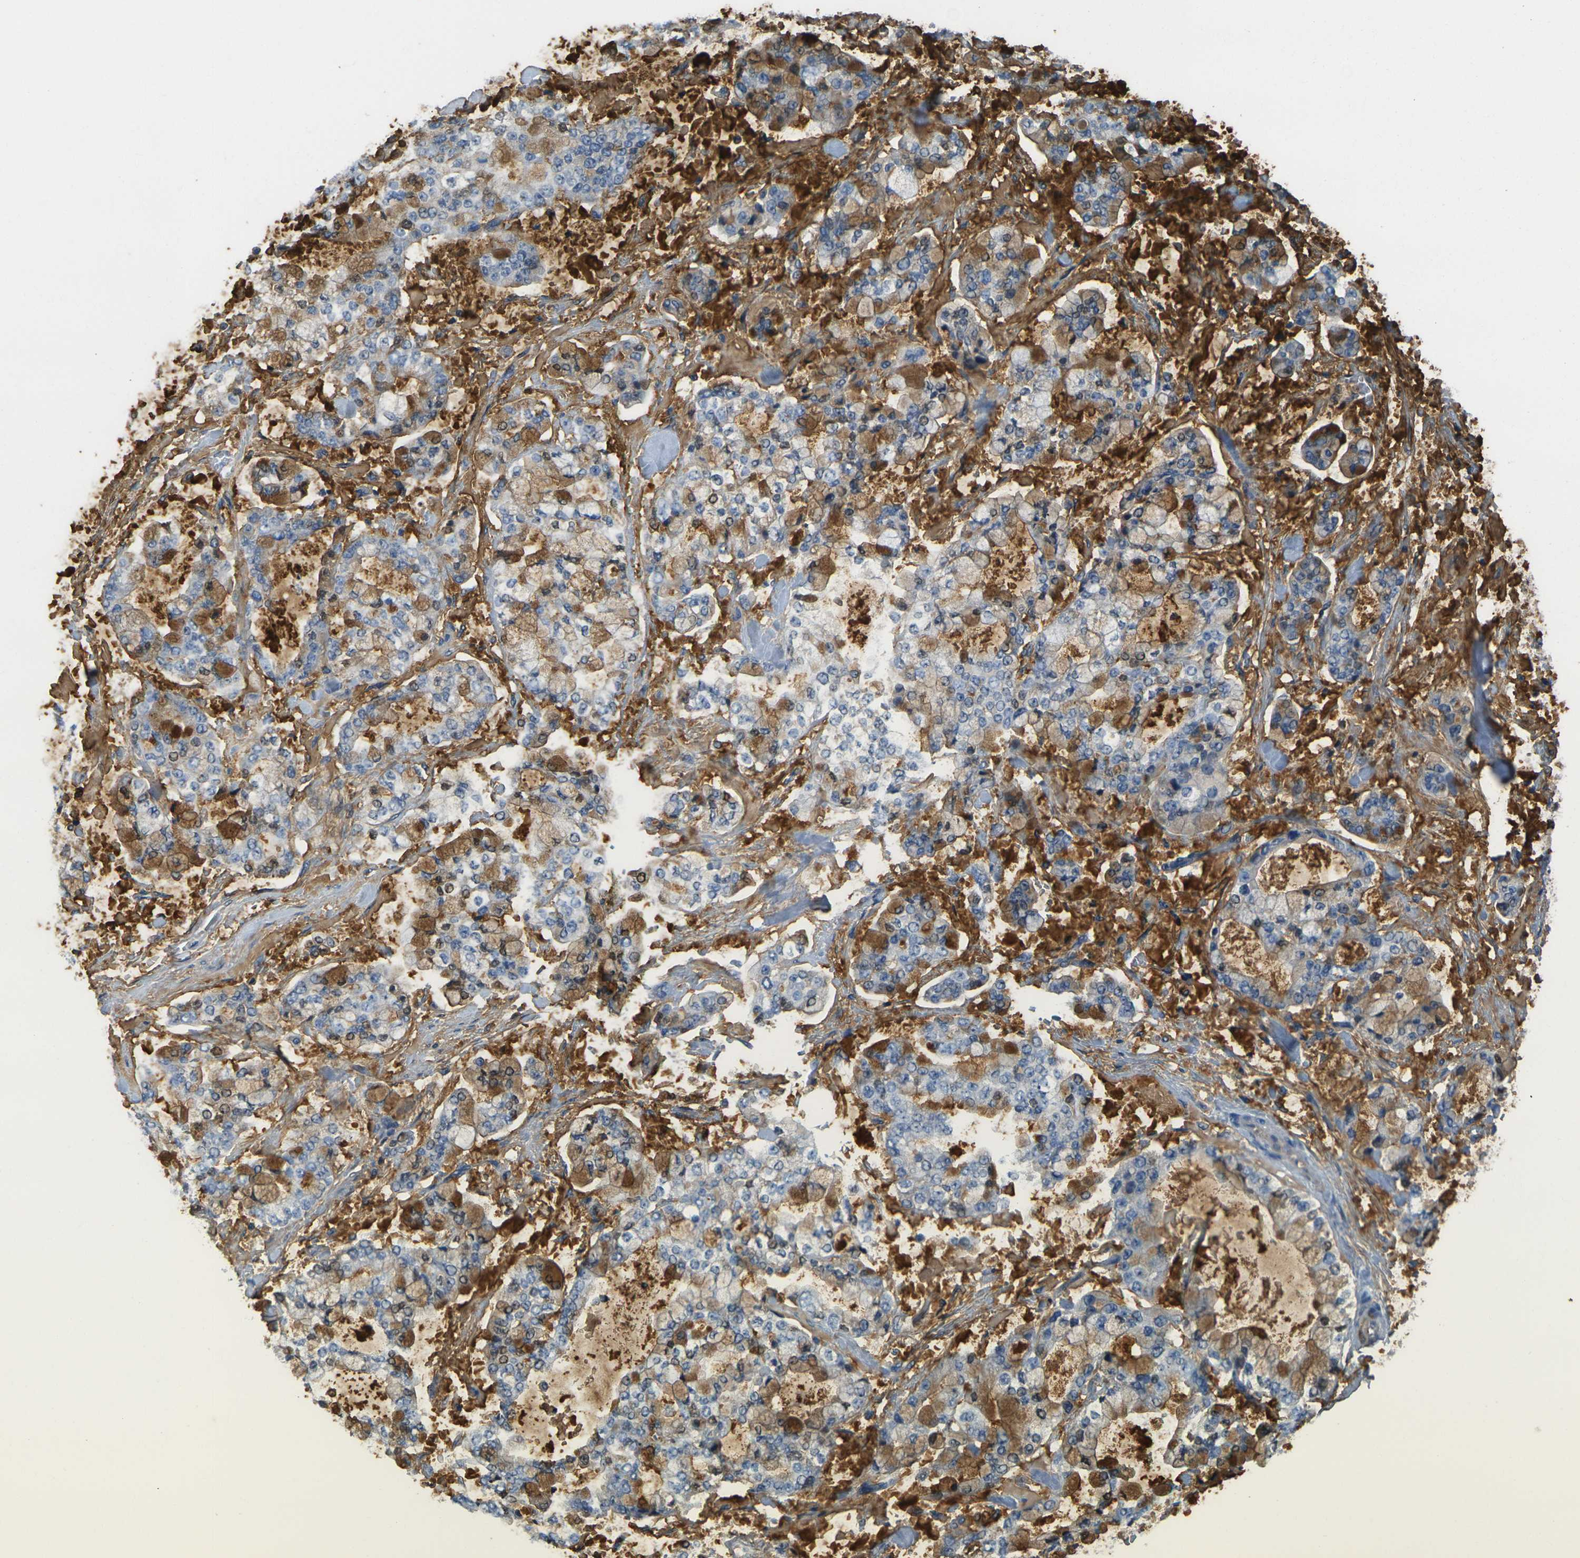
{"staining": {"intensity": "moderate", "quantity": "<25%", "location": "cytoplasmic/membranous"}, "tissue": "stomach cancer", "cell_type": "Tumor cells", "image_type": "cancer", "snomed": [{"axis": "morphology", "description": "Normal tissue, NOS"}, {"axis": "morphology", "description": "Adenocarcinoma, NOS"}, {"axis": "topography", "description": "Stomach, upper"}, {"axis": "topography", "description": "Stomach"}], "caption": "This photomicrograph demonstrates IHC staining of human stomach adenocarcinoma, with low moderate cytoplasmic/membranous expression in about <25% of tumor cells.", "gene": "PLCD1", "patient": {"sex": "male", "age": 76}}